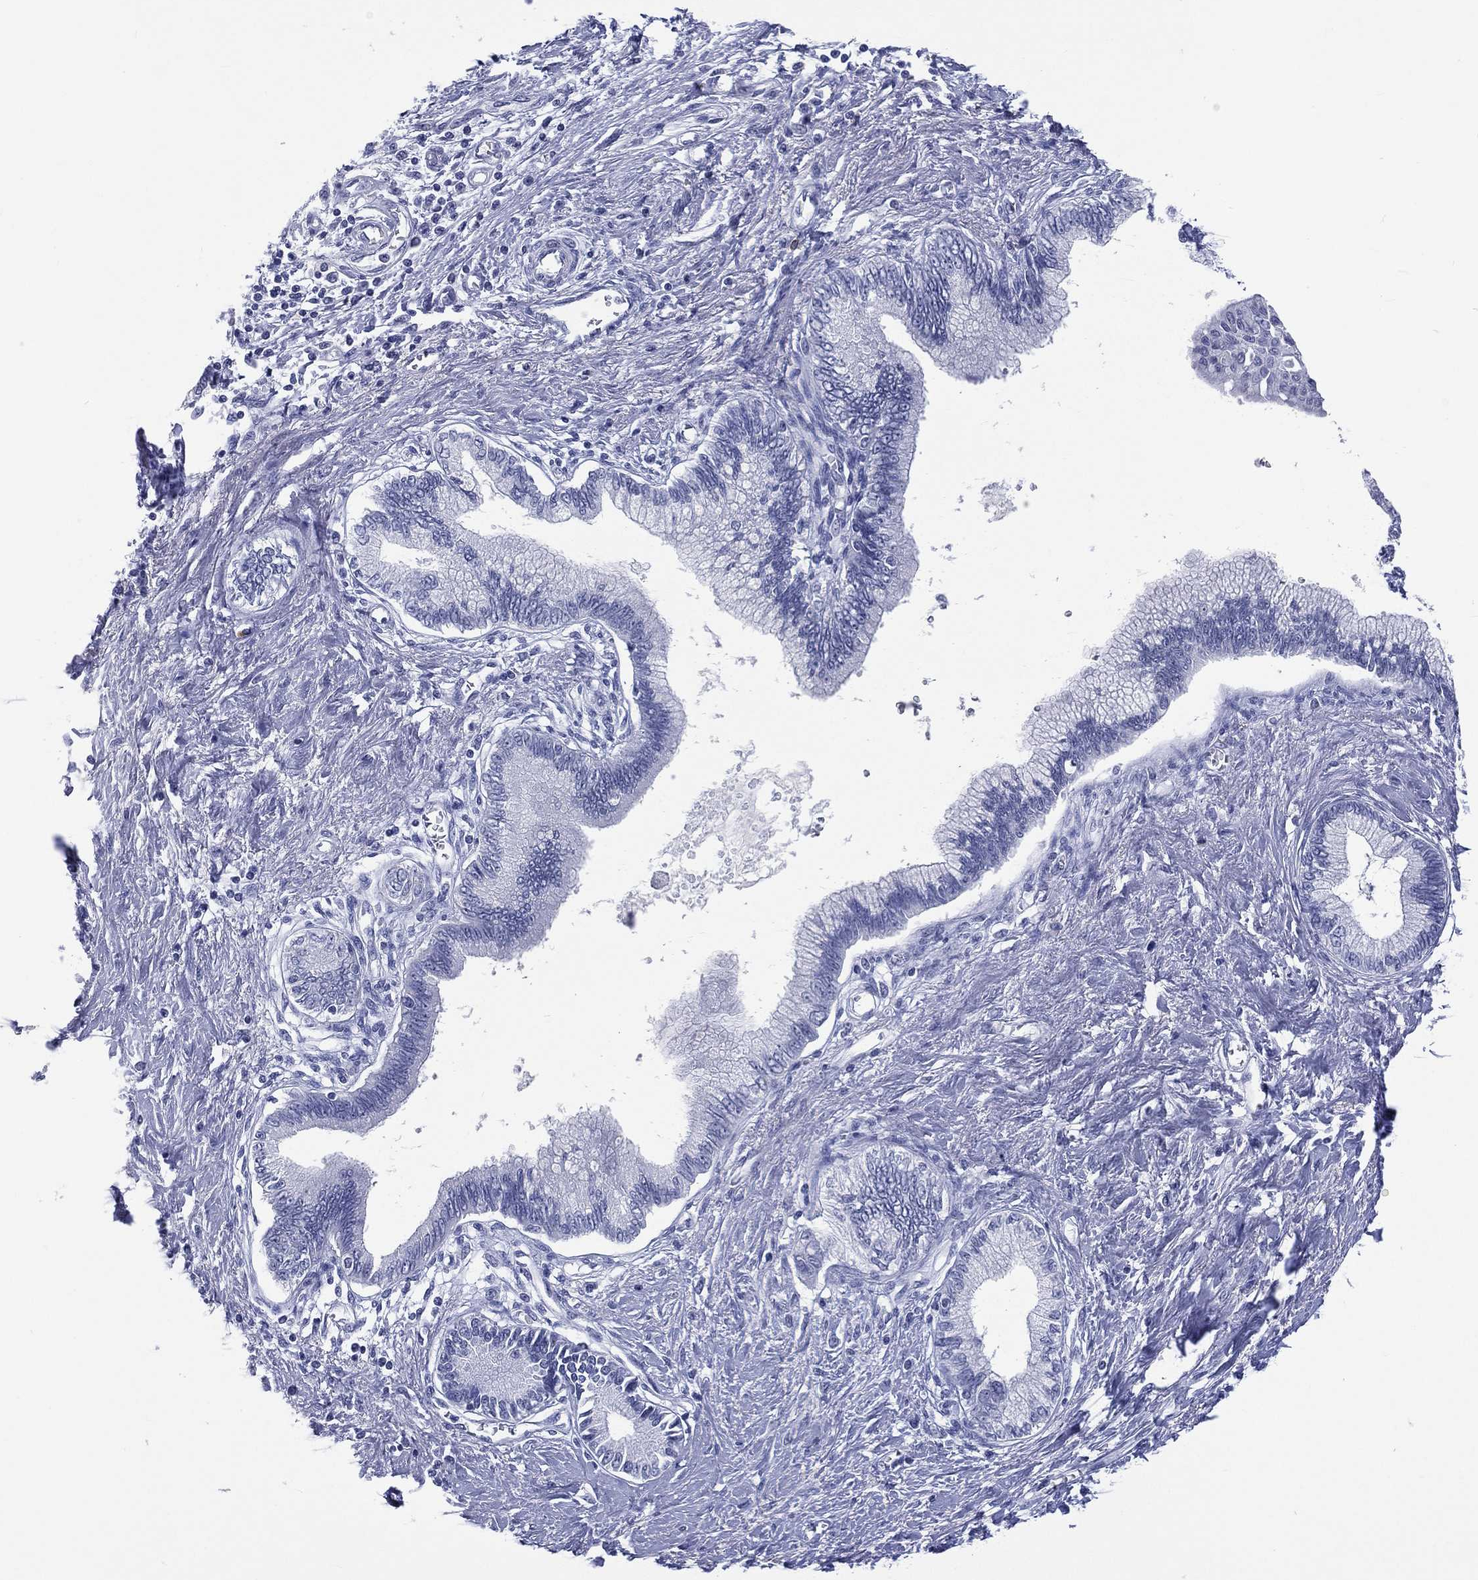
{"staining": {"intensity": "negative", "quantity": "none", "location": "none"}, "tissue": "pancreatic cancer", "cell_type": "Tumor cells", "image_type": "cancer", "snomed": [{"axis": "morphology", "description": "Adenocarcinoma, NOS"}, {"axis": "topography", "description": "Pancreas"}], "caption": "Immunohistochemistry (IHC) histopathology image of neoplastic tissue: human pancreatic cancer (adenocarcinoma) stained with DAB (3,3'-diaminobenzidine) displays no significant protein staining in tumor cells.", "gene": "SSX1", "patient": {"sex": "female", "age": 77}}